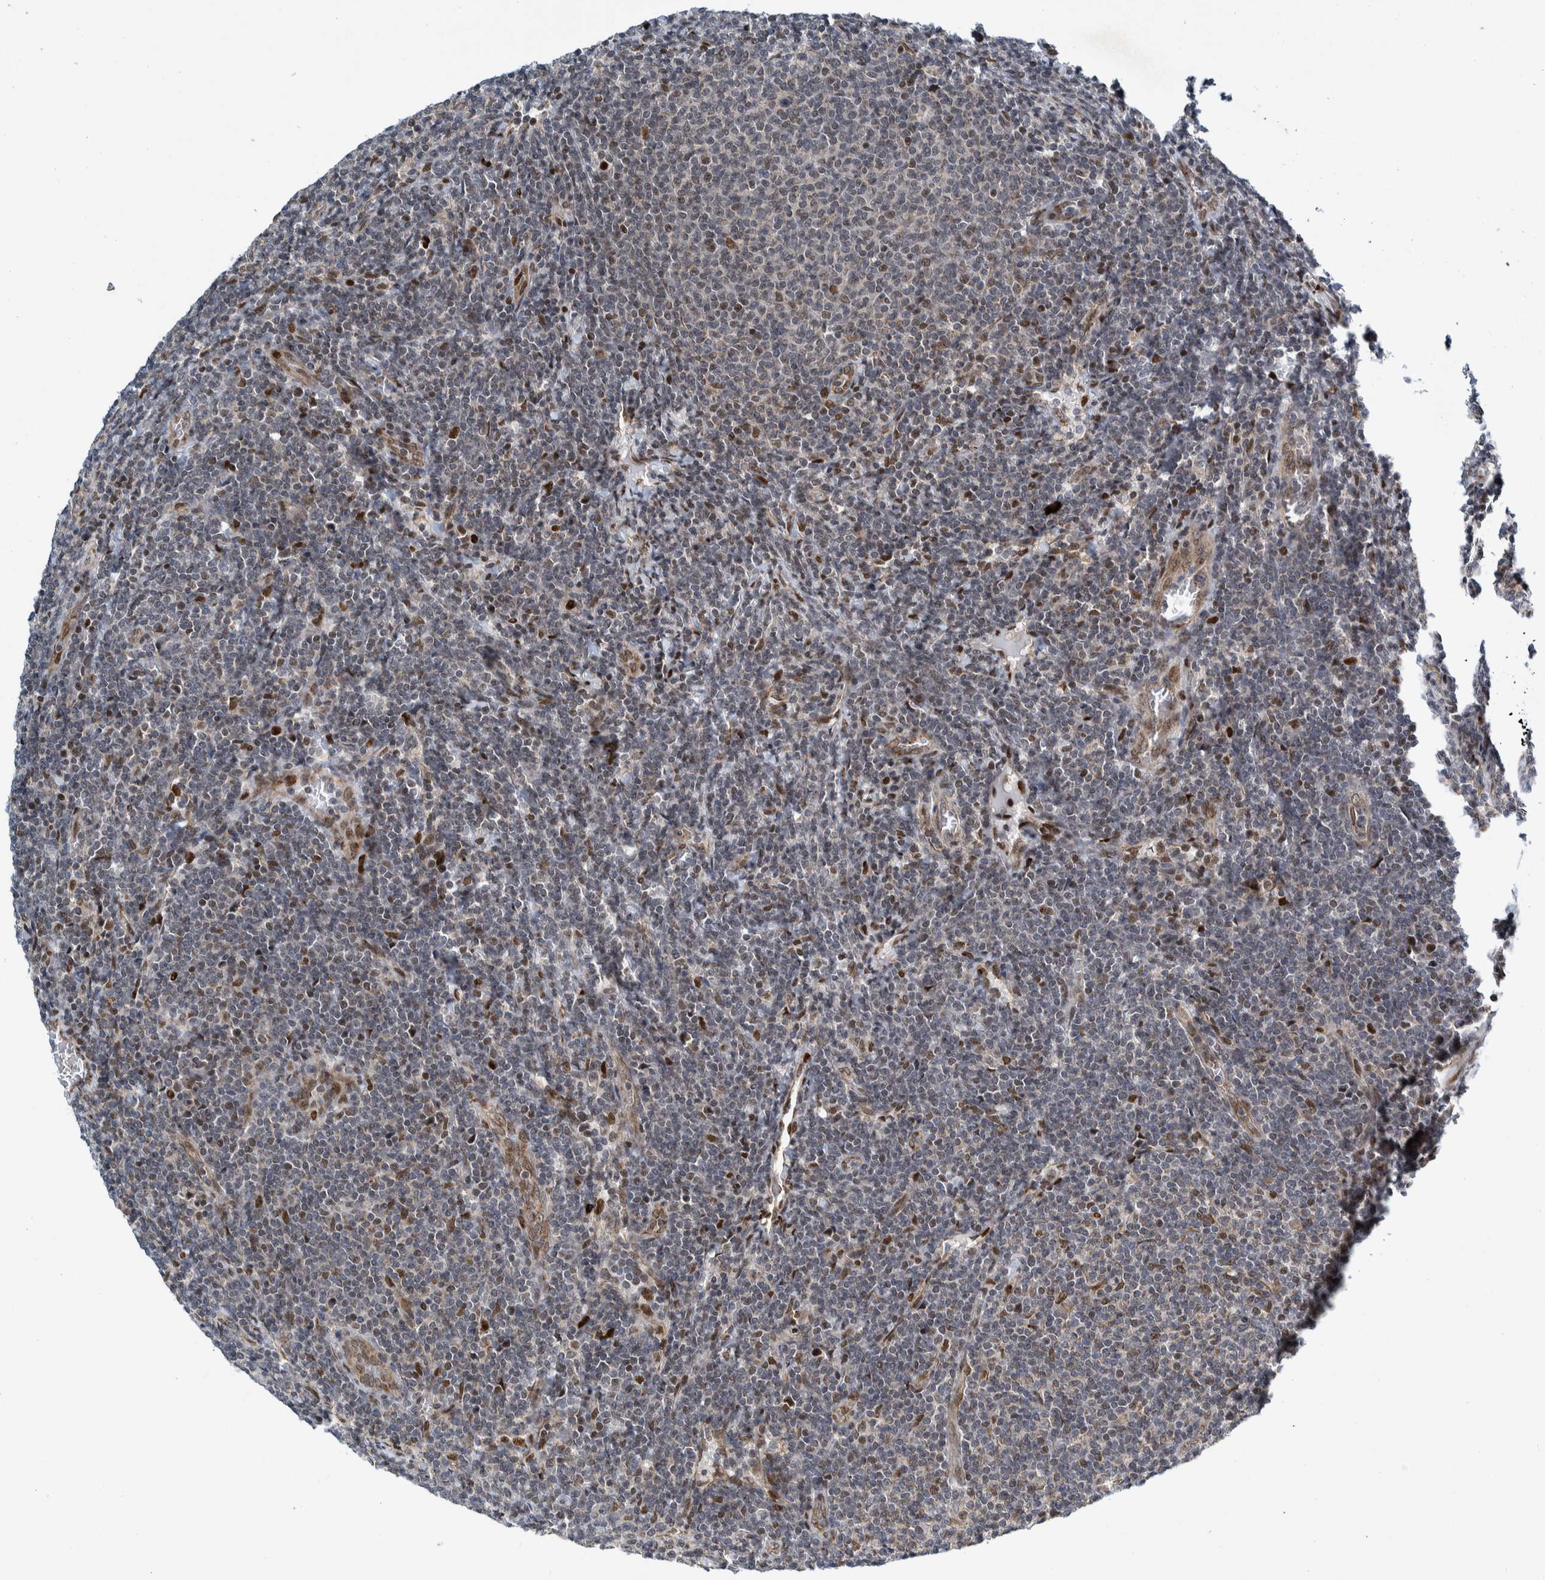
{"staining": {"intensity": "moderate", "quantity": "<25%", "location": "nuclear"}, "tissue": "lymphoma", "cell_type": "Tumor cells", "image_type": "cancer", "snomed": [{"axis": "morphology", "description": "Malignant lymphoma, non-Hodgkin's type, Low grade"}, {"axis": "topography", "description": "Lymph node"}], "caption": "Low-grade malignant lymphoma, non-Hodgkin's type was stained to show a protein in brown. There is low levels of moderate nuclear positivity in about <25% of tumor cells.", "gene": "CCDC57", "patient": {"sex": "male", "age": 66}}